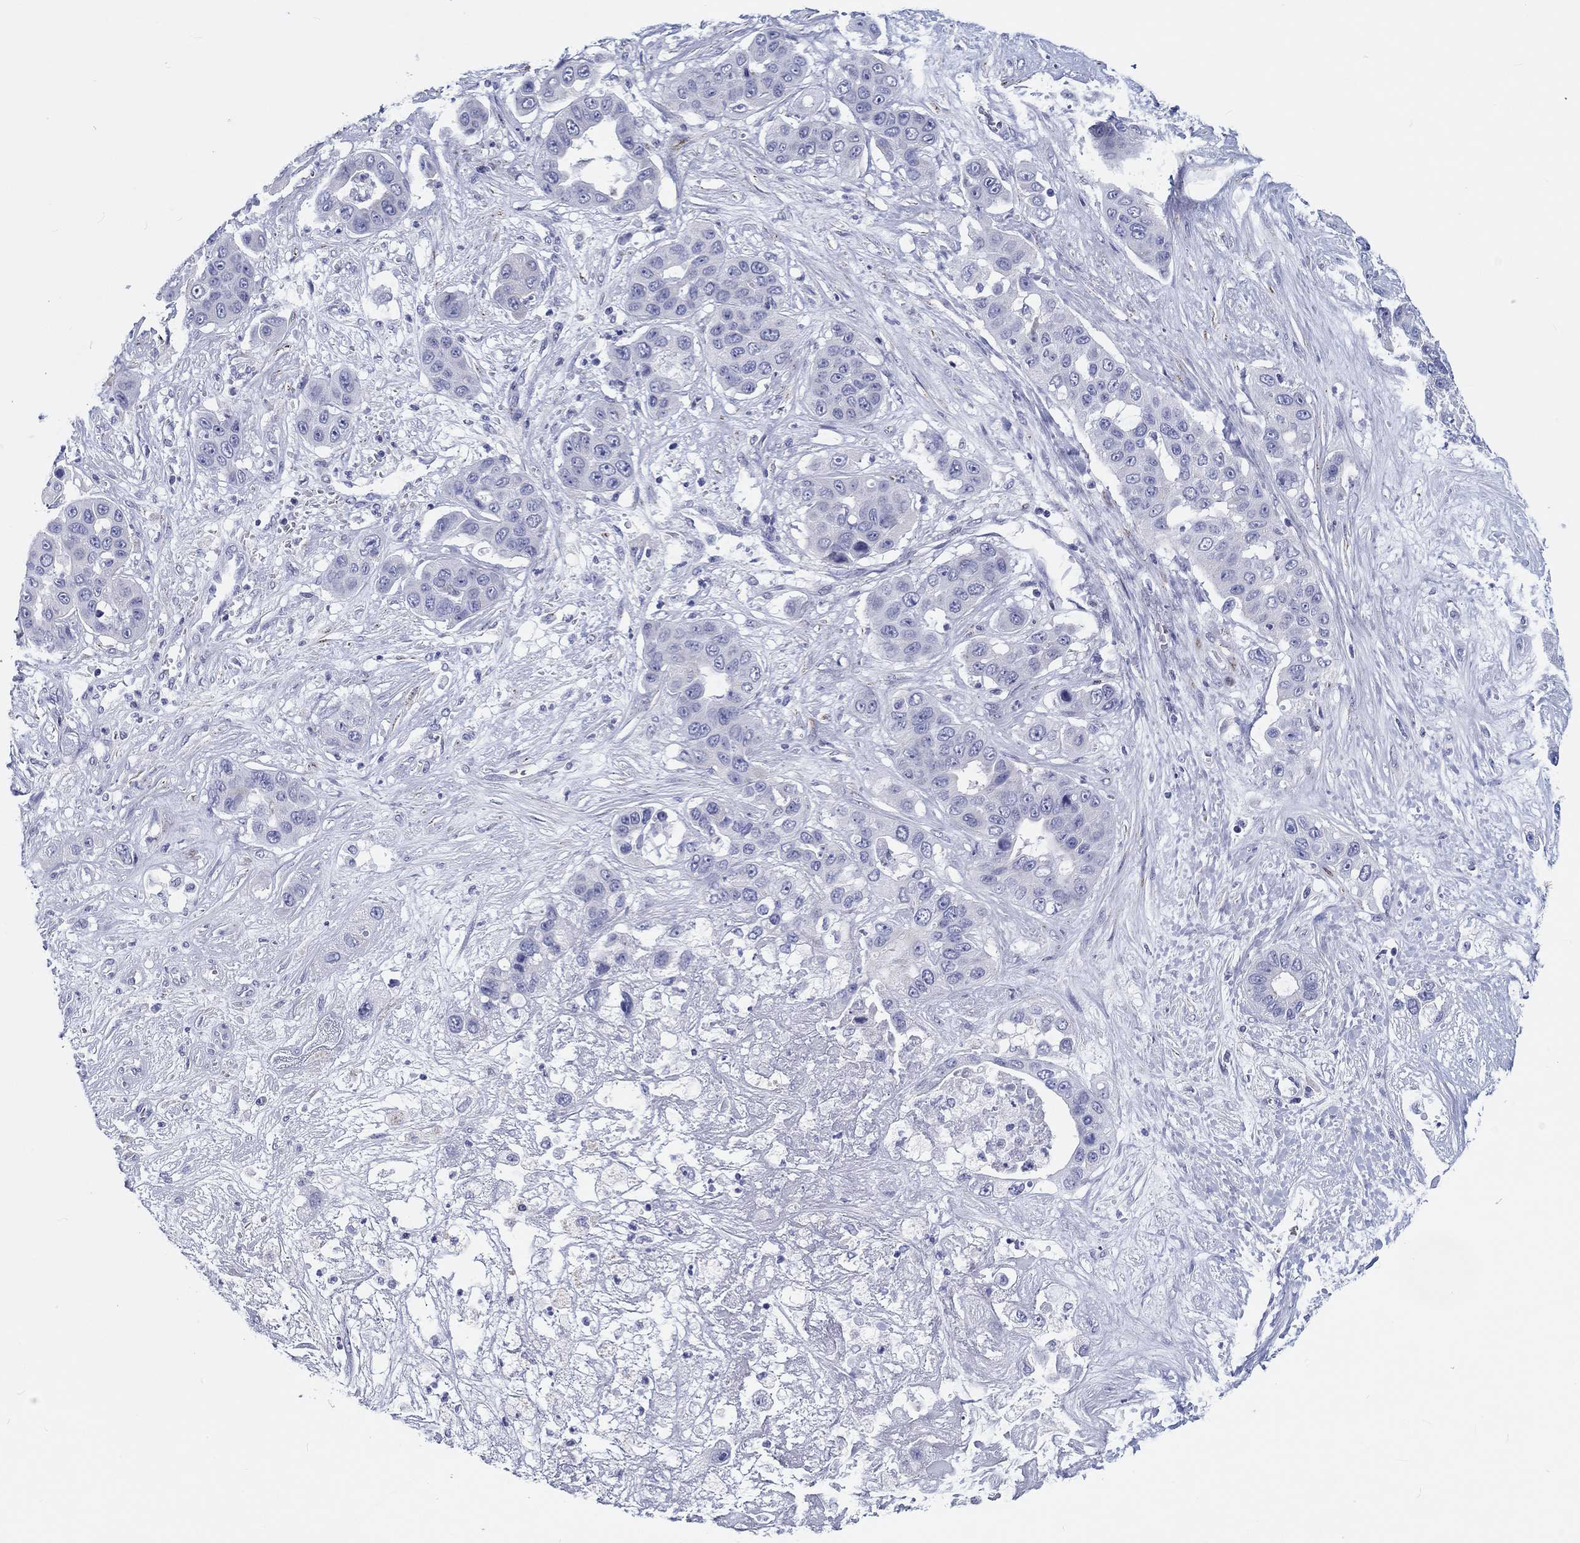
{"staining": {"intensity": "negative", "quantity": "none", "location": "none"}, "tissue": "liver cancer", "cell_type": "Tumor cells", "image_type": "cancer", "snomed": [{"axis": "morphology", "description": "Cholangiocarcinoma"}, {"axis": "topography", "description": "Liver"}], "caption": "This is a image of IHC staining of liver cancer, which shows no expression in tumor cells.", "gene": "H1-1", "patient": {"sex": "female", "age": 52}}